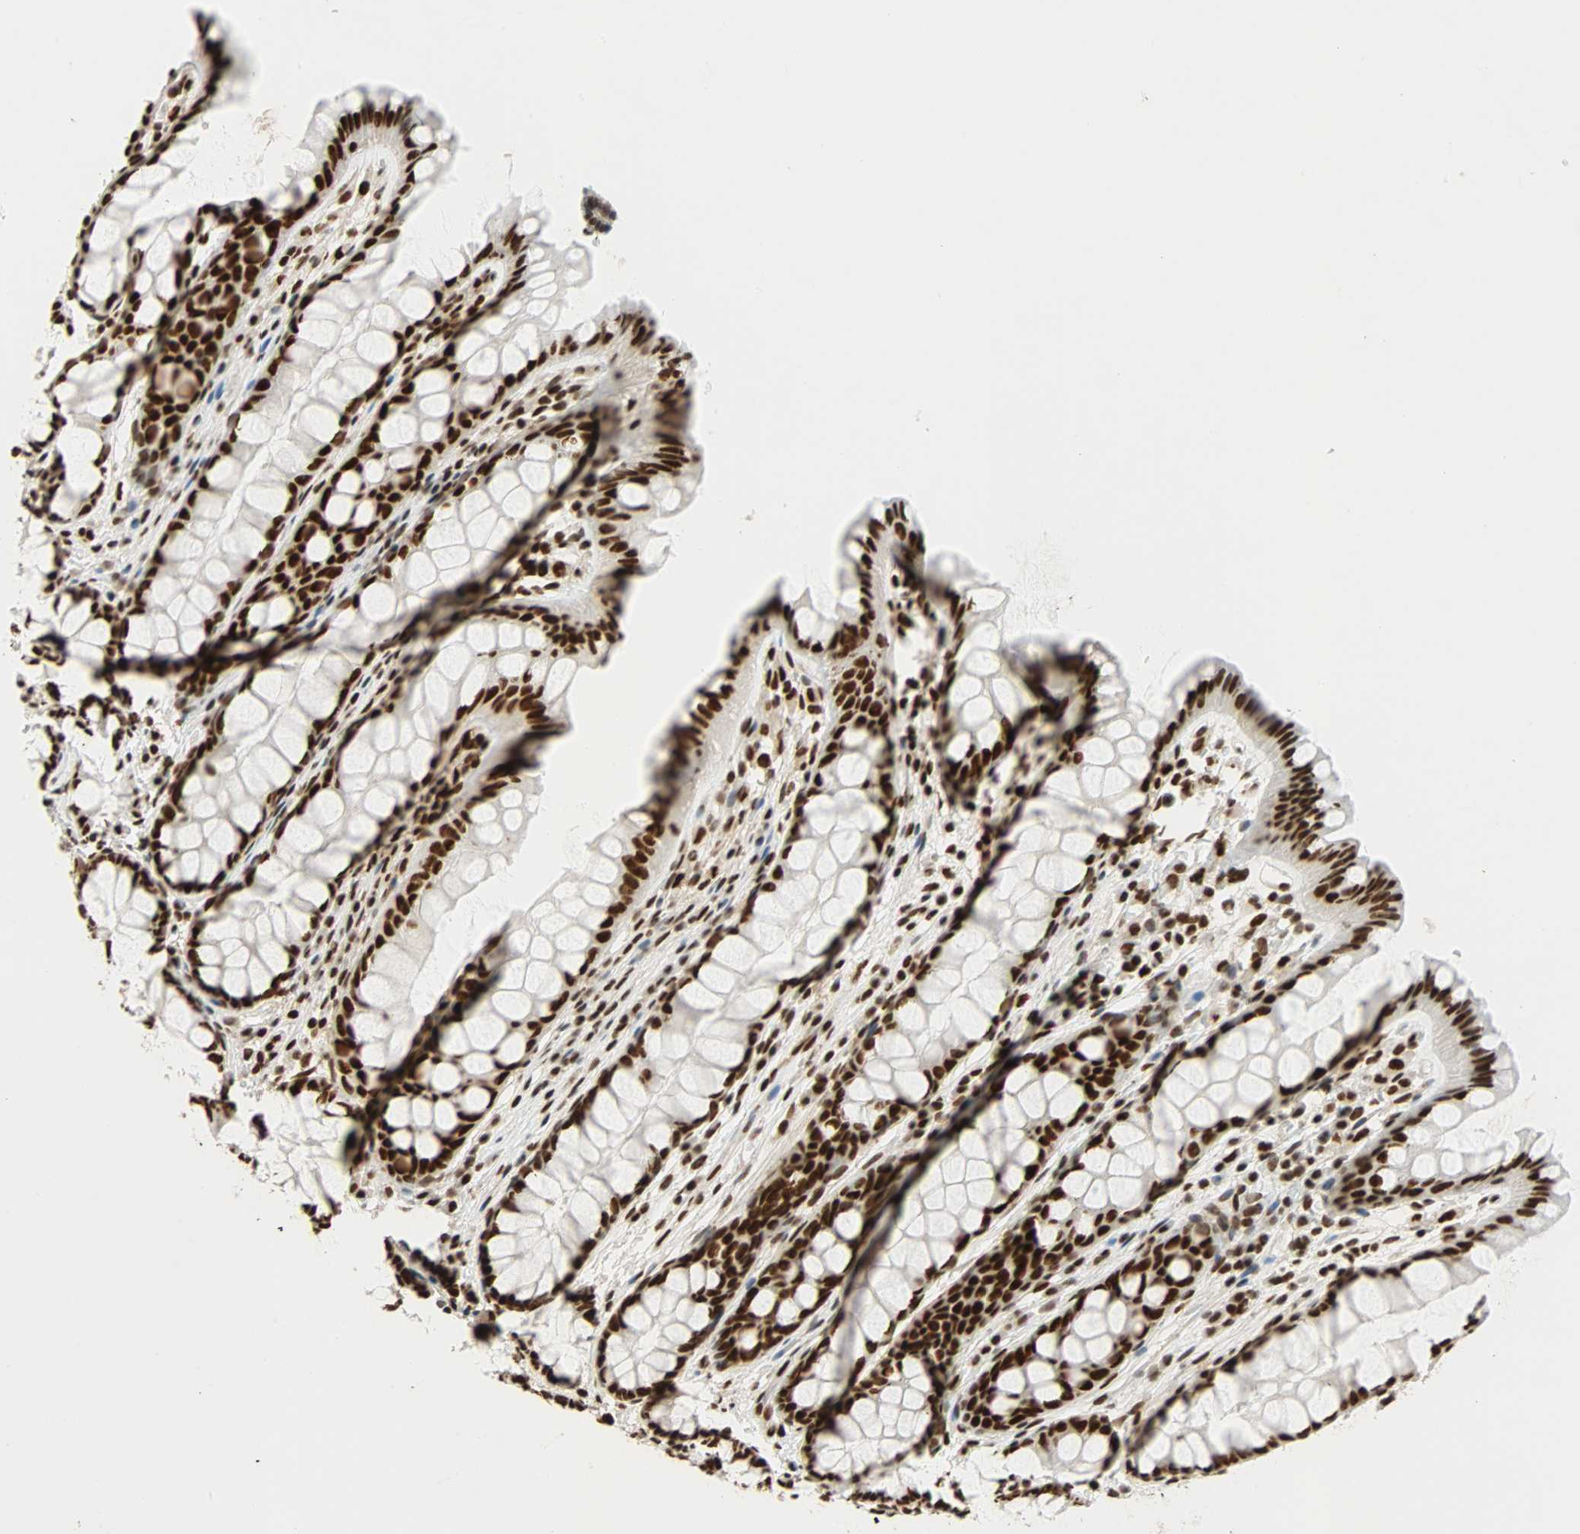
{"staining": {"intensity": "strong", "quantity": ">75%", "location": "nuclear"}, "tissue": "colon", "cell_type": "Endothelial cells", "image_type": "normal", "snomed": [{"axis": "morphology", "description": "Normal tissue, NOS"}, {"axis": "topography", "description": "Colon"}], "caption": "Benign colon exhibits strong nuclear staining in about >75% of endothelial cells.", "gene": "CDK12", "patient": {"sex": "female", "age": 55}}